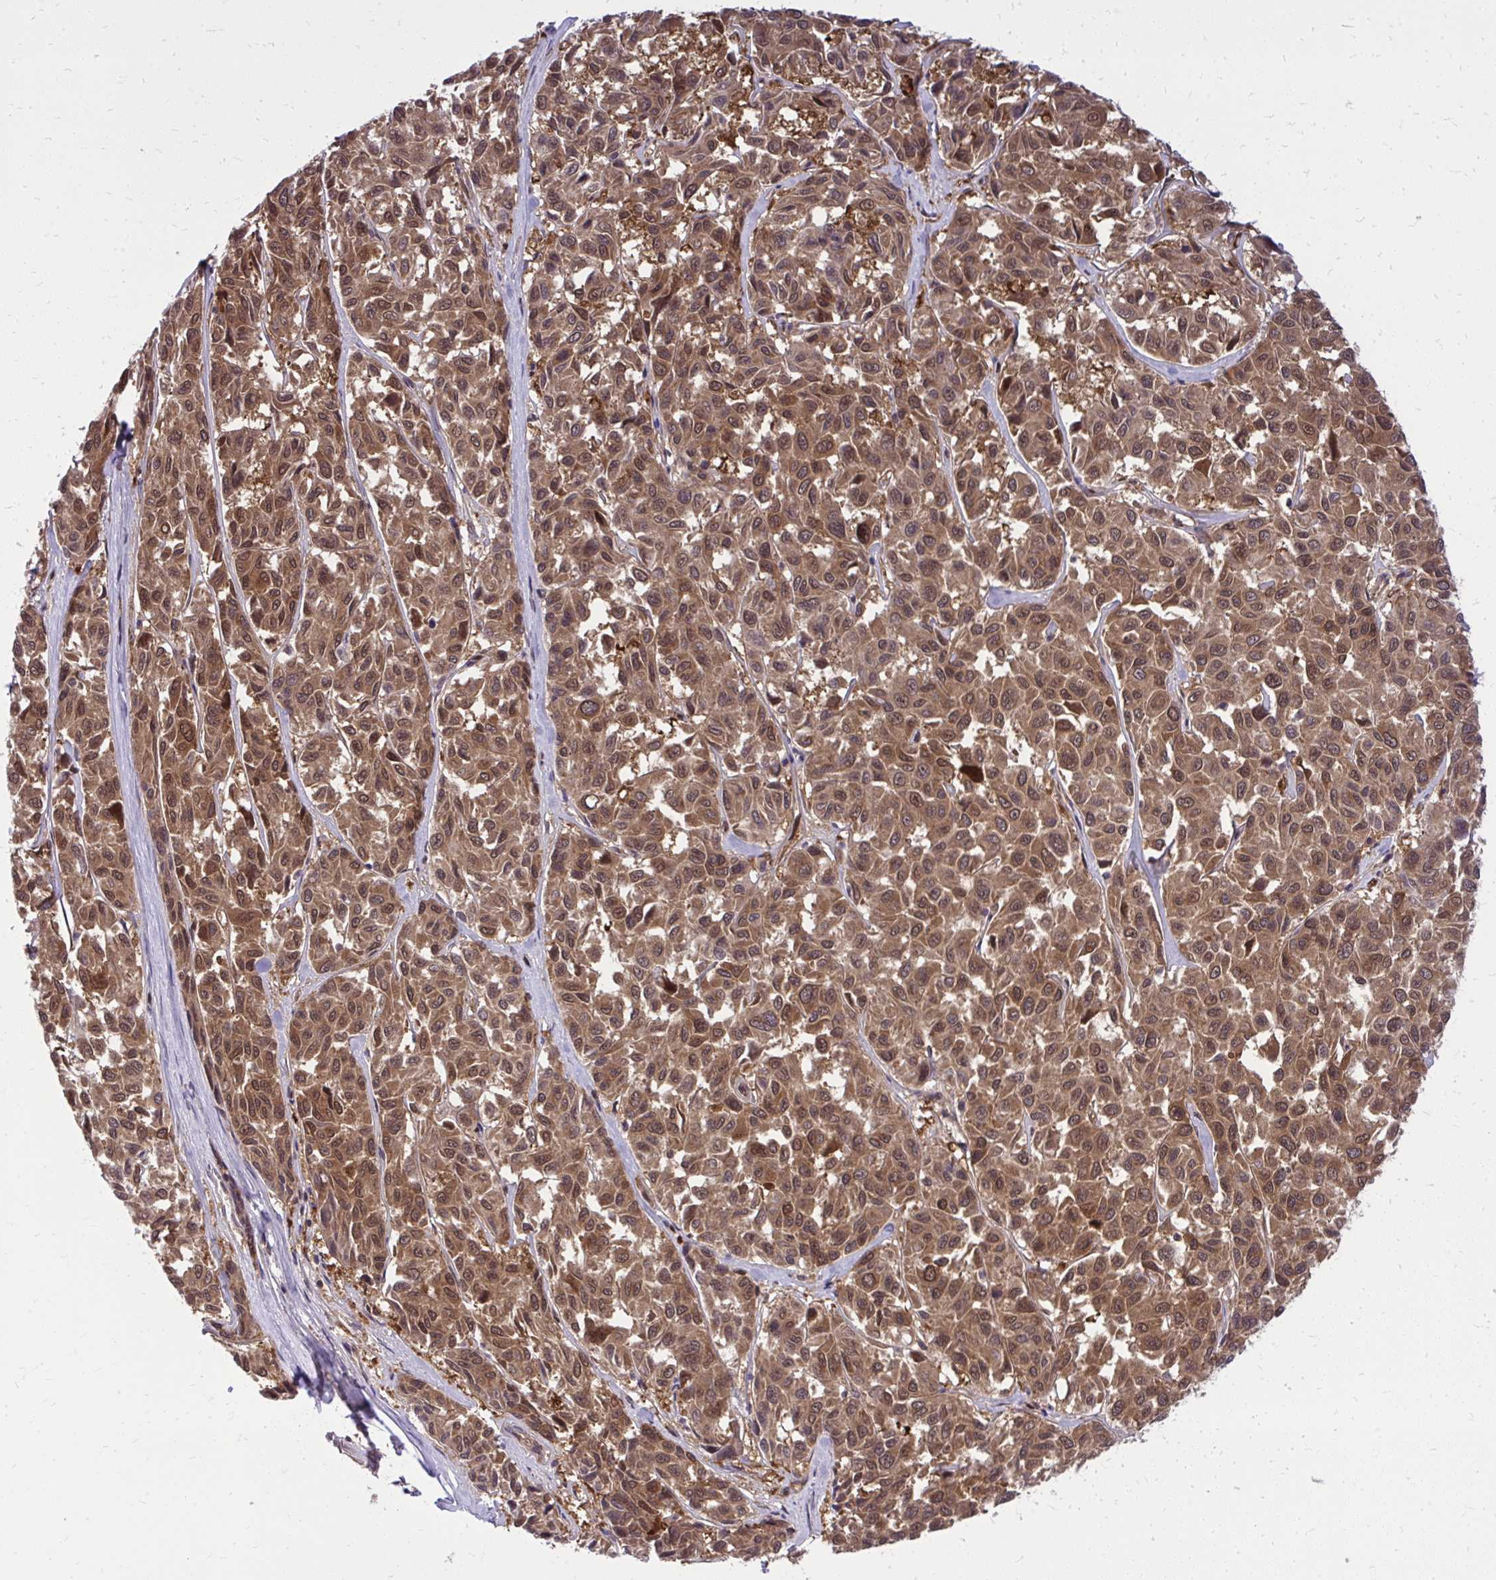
{"staining": {"intensity": "moderate", "quantity": ">75%", "location": "cytoplasmic/membranous,nuclear"}, "tissue": "melanoma", "cell_type": "Tumor cells", "image_type": "cancer", "snomed": [{"axis": "morphology", "description": "Malignant melanoma, NOS"}, {"axis": "topography", "description": "Skin"}], "caption": "Malignant melanoma stained for a protein demonstrates moderate cytoplasmic/membranous and nuclear positivity in tumor cells.", "gene": "PPP5C", "patient": {"sex": "female", "age": 66}}